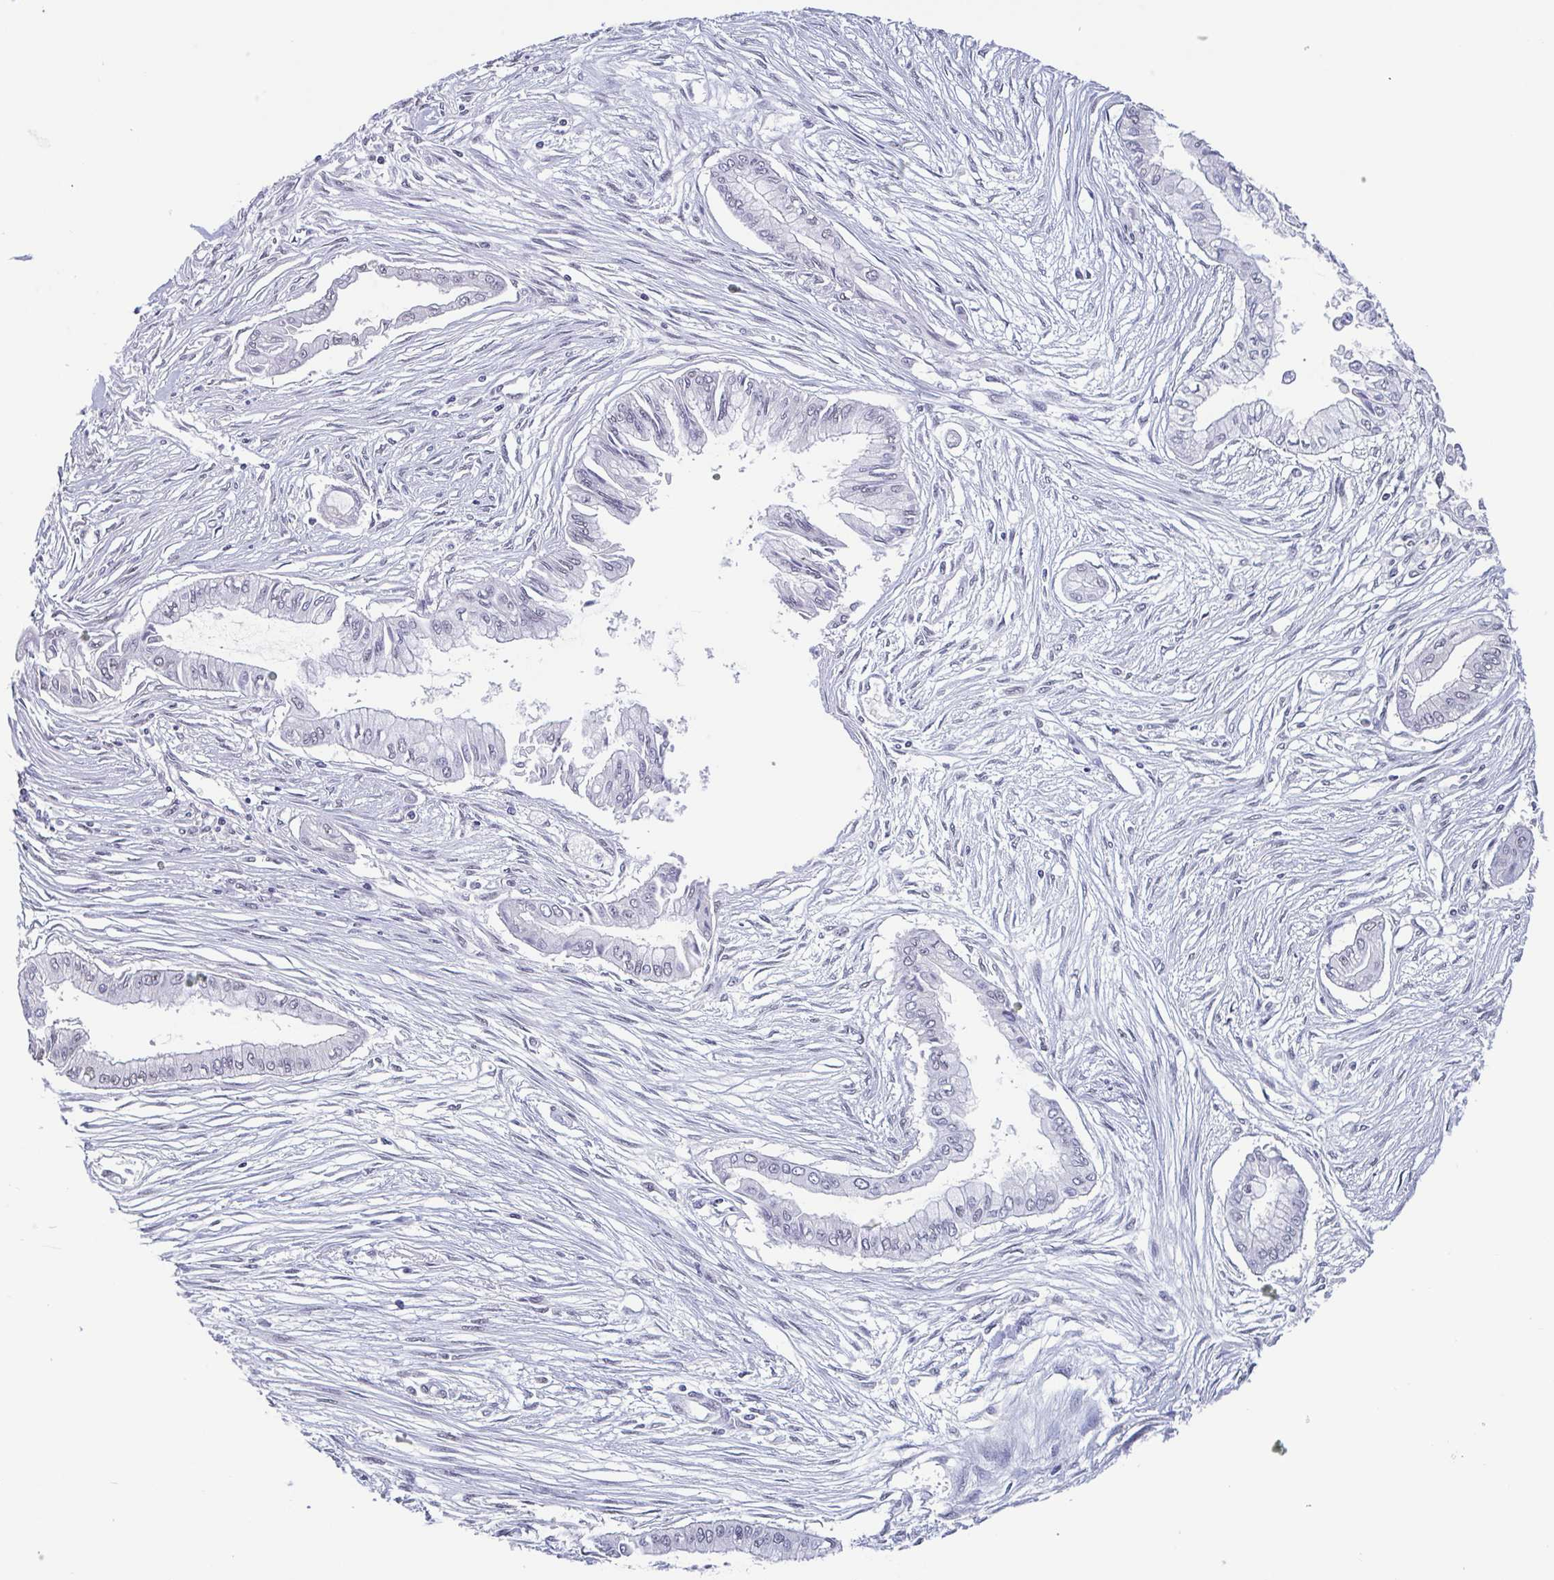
{"staining": {"intensity": "negative", "quantity": "none", "location": "none"}, "tissue": "pancreatic cancer", "cell_type": "Tumor cells", "image_type": "cancer", "snomed": [{"axis": "morphology", "description": "Adenocarcinoma, NOS"}, {"axis": "topography", "description": "Pancreas"}], "caption": "Tumor cells are negative for brown protein staining in pancreatic cancer (adenocarcinoma).", "gene": "TMEM92", "patient": {"sex": "female", "age": 68}}